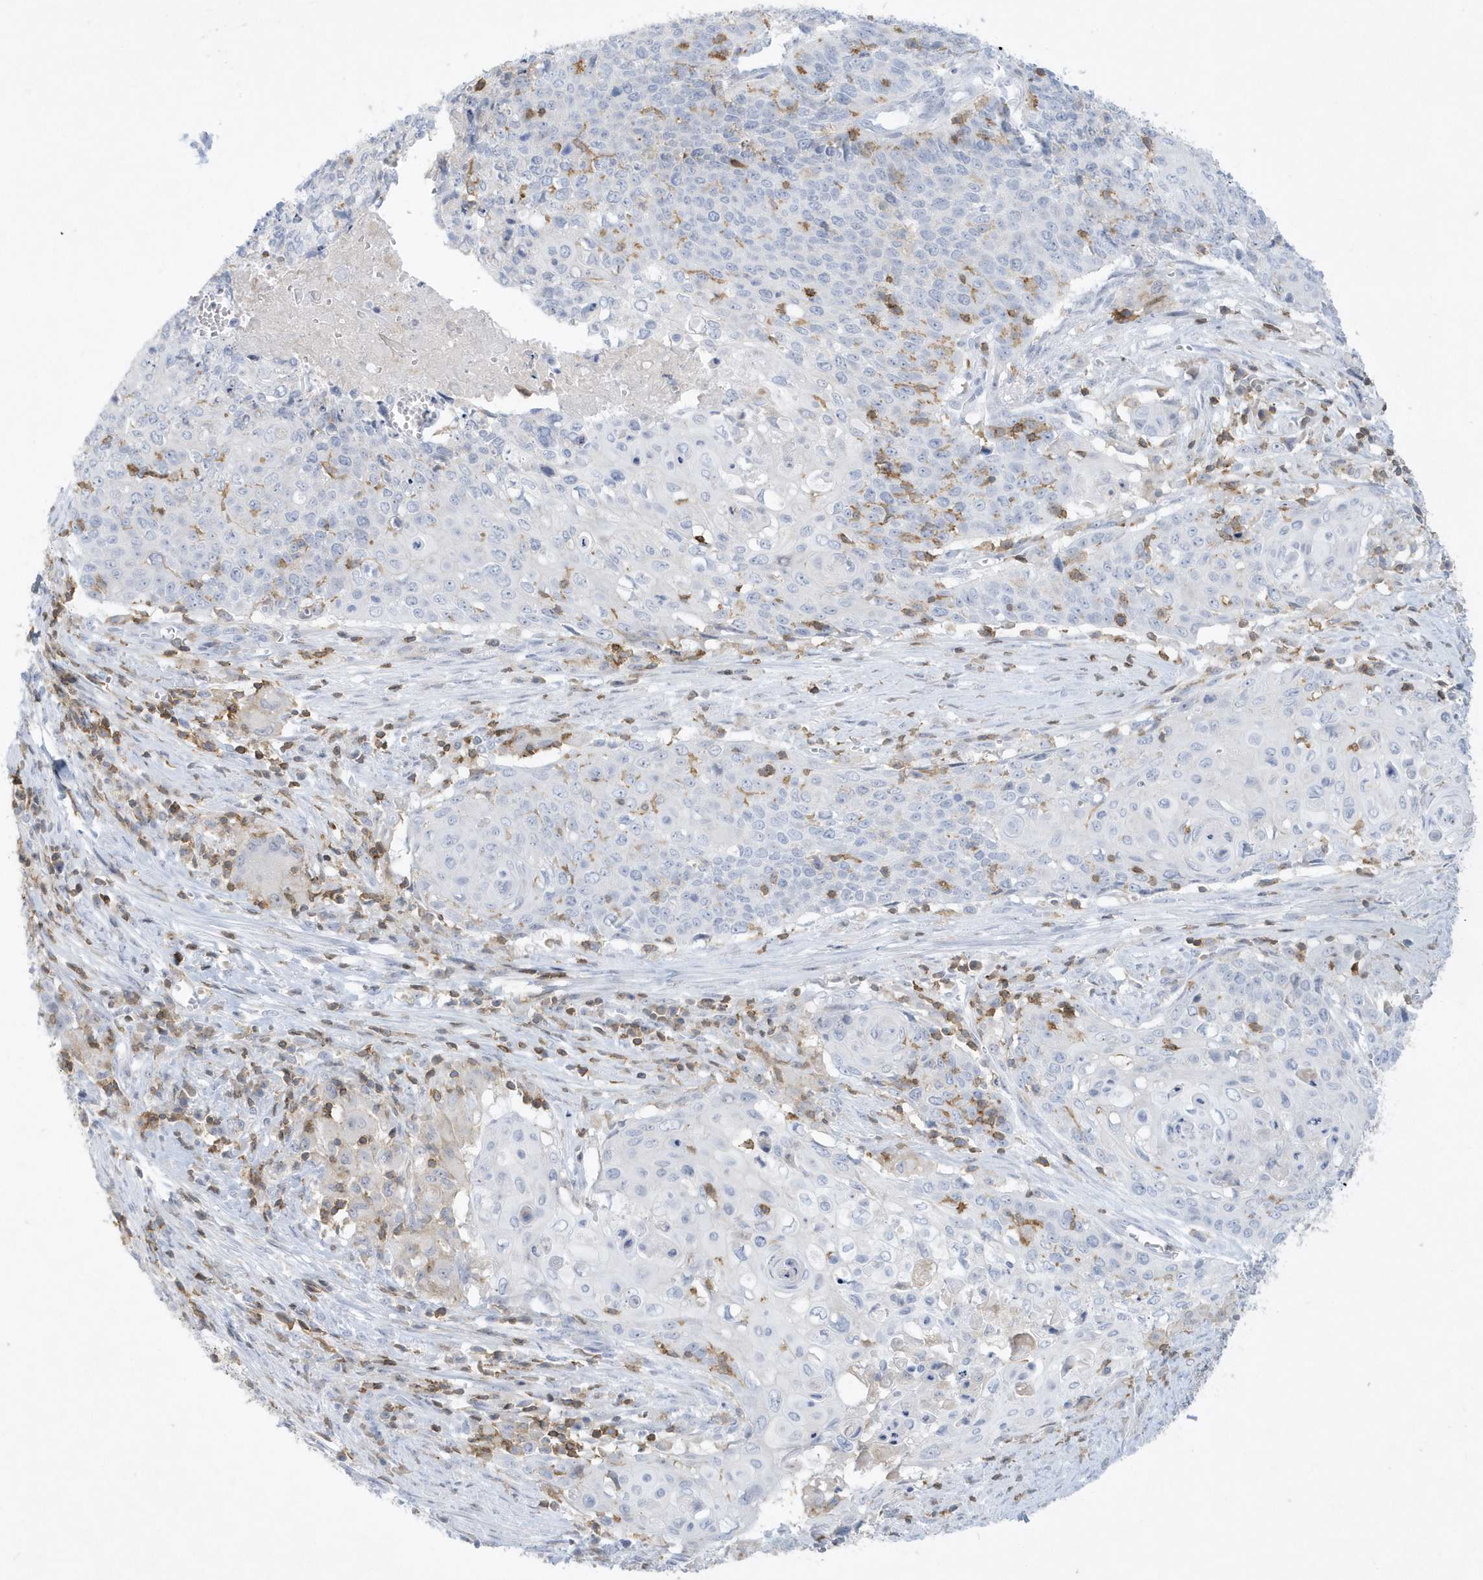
{"staining": {"intensity": "negative", "quantity": "none", "location": "none"}, "tissue": "cervical cancer", "cell_type": "Tumor cells", "image_type": "cancer", "snomed": [{"axis": "morphology", "description": "Squamous cell carcinoma, NOS"}, {"axis": "topography", "description": "Cervix"}], "caption": "This is an immunohistochemistry (IHC) histopathology image of cervical squamous cell carcinoma. There is no positivity in tumor cells.", "gene": "PSD4", "patient": {"sex": "female", "age": 39}}